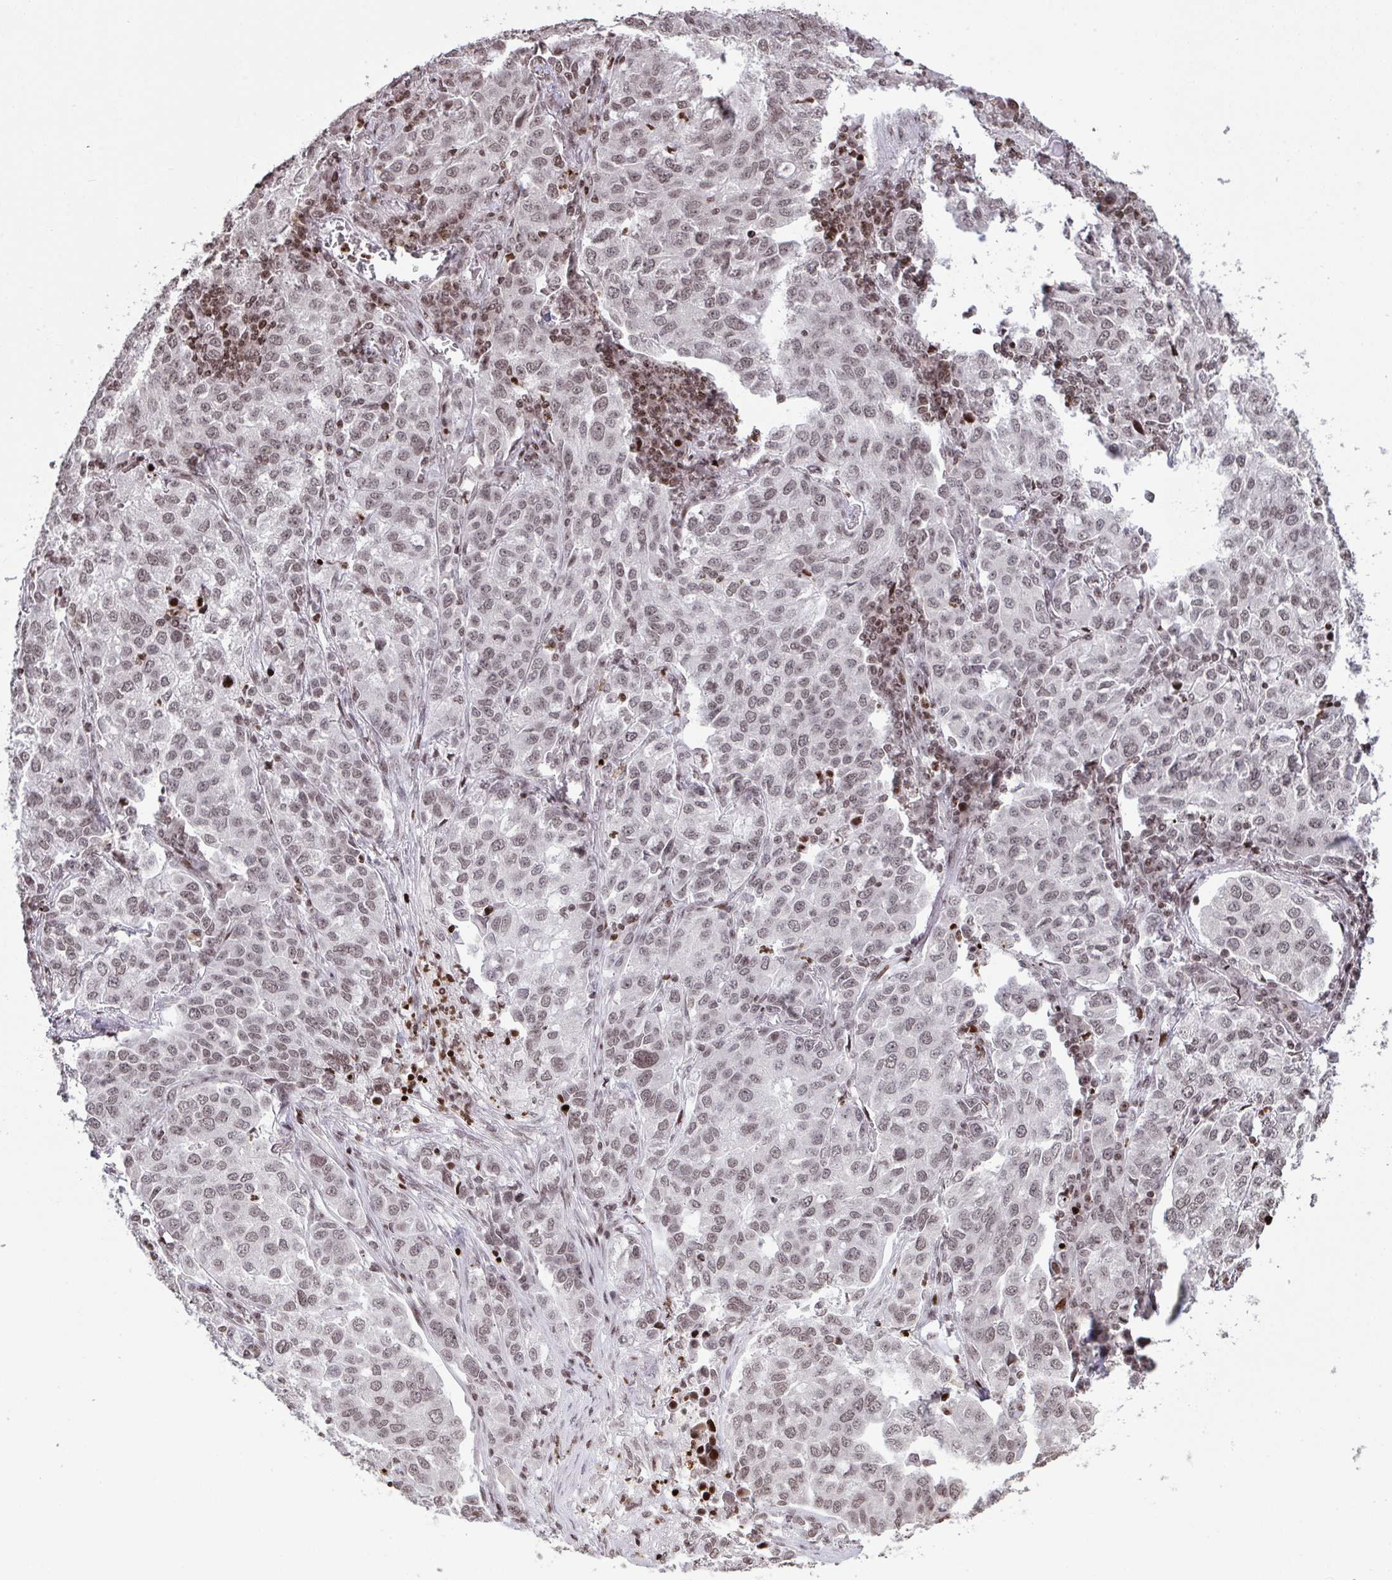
{"staining": {"intensity": "weak", "quantity": ">75%", "location": "nuclear"}, "tissue": "lung cancer", "cell_type": "Tumor cells", "image_type": "cancer", "snomed": [{"axis": "morphology", "description": "Adenocarcinoma, NOS"}, {"axis": "morphology", "description": "Adenocarcinoma, metastatic, NOS"}, {"axis": "topography", "description": "Lymph node"}, {"axis": "topography", "description": "Lung"}], "caption": "Immunohistochemistry (IHC) histopathology image of neoplastic tissue: lung cancer (metastatic adenocarcinoma) stained using immunohistochemistry shows low levels of weak protein expression localized specifically in the nuclear of tumor cells, appearing as a nuclear brown color.", "gene": "NIP7", "patient": {"sex": "female", "age": 65}}